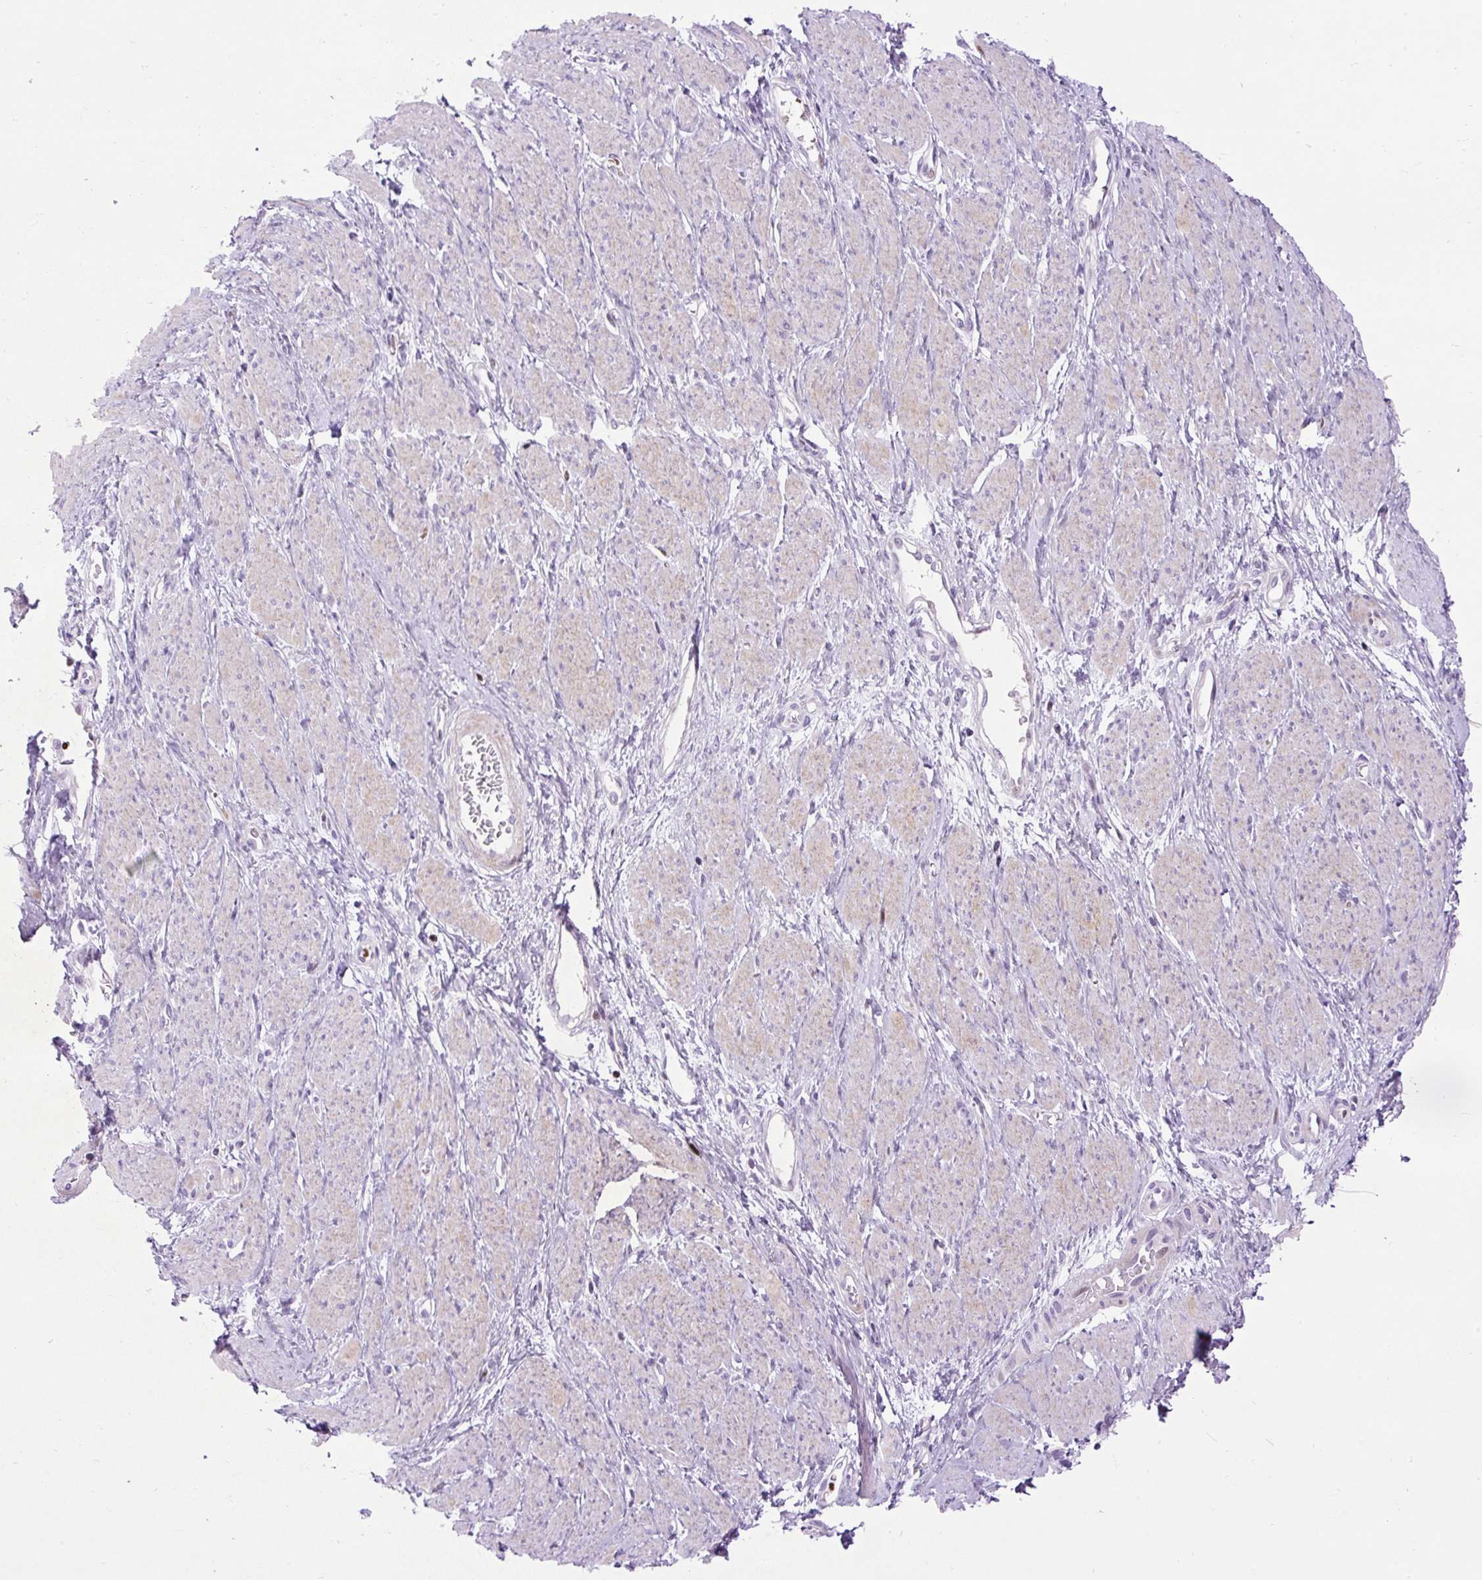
{"staining": {"intensity": "negative", "quantity": "none", "location": "none"}, "tissue": "smooth muscle", "cell_type": "Smooth muscle cells", "image_type": "normal", "snomed": [{"axis": "morphology", "description": "Normal tissue, NOS"}, {"axis": "topography", "description": "Smooth muscle"}, {"axis": "topography", "description": "Uterus"}], "caption": "A high-resolution histopathology image shows immunohistochemistry (IHC) staining of normal smooth muscle, which shows no significant expression in smooth muscle cells.", "gene": "SPC24", "patient": {"sex": "female", "age": 39}}